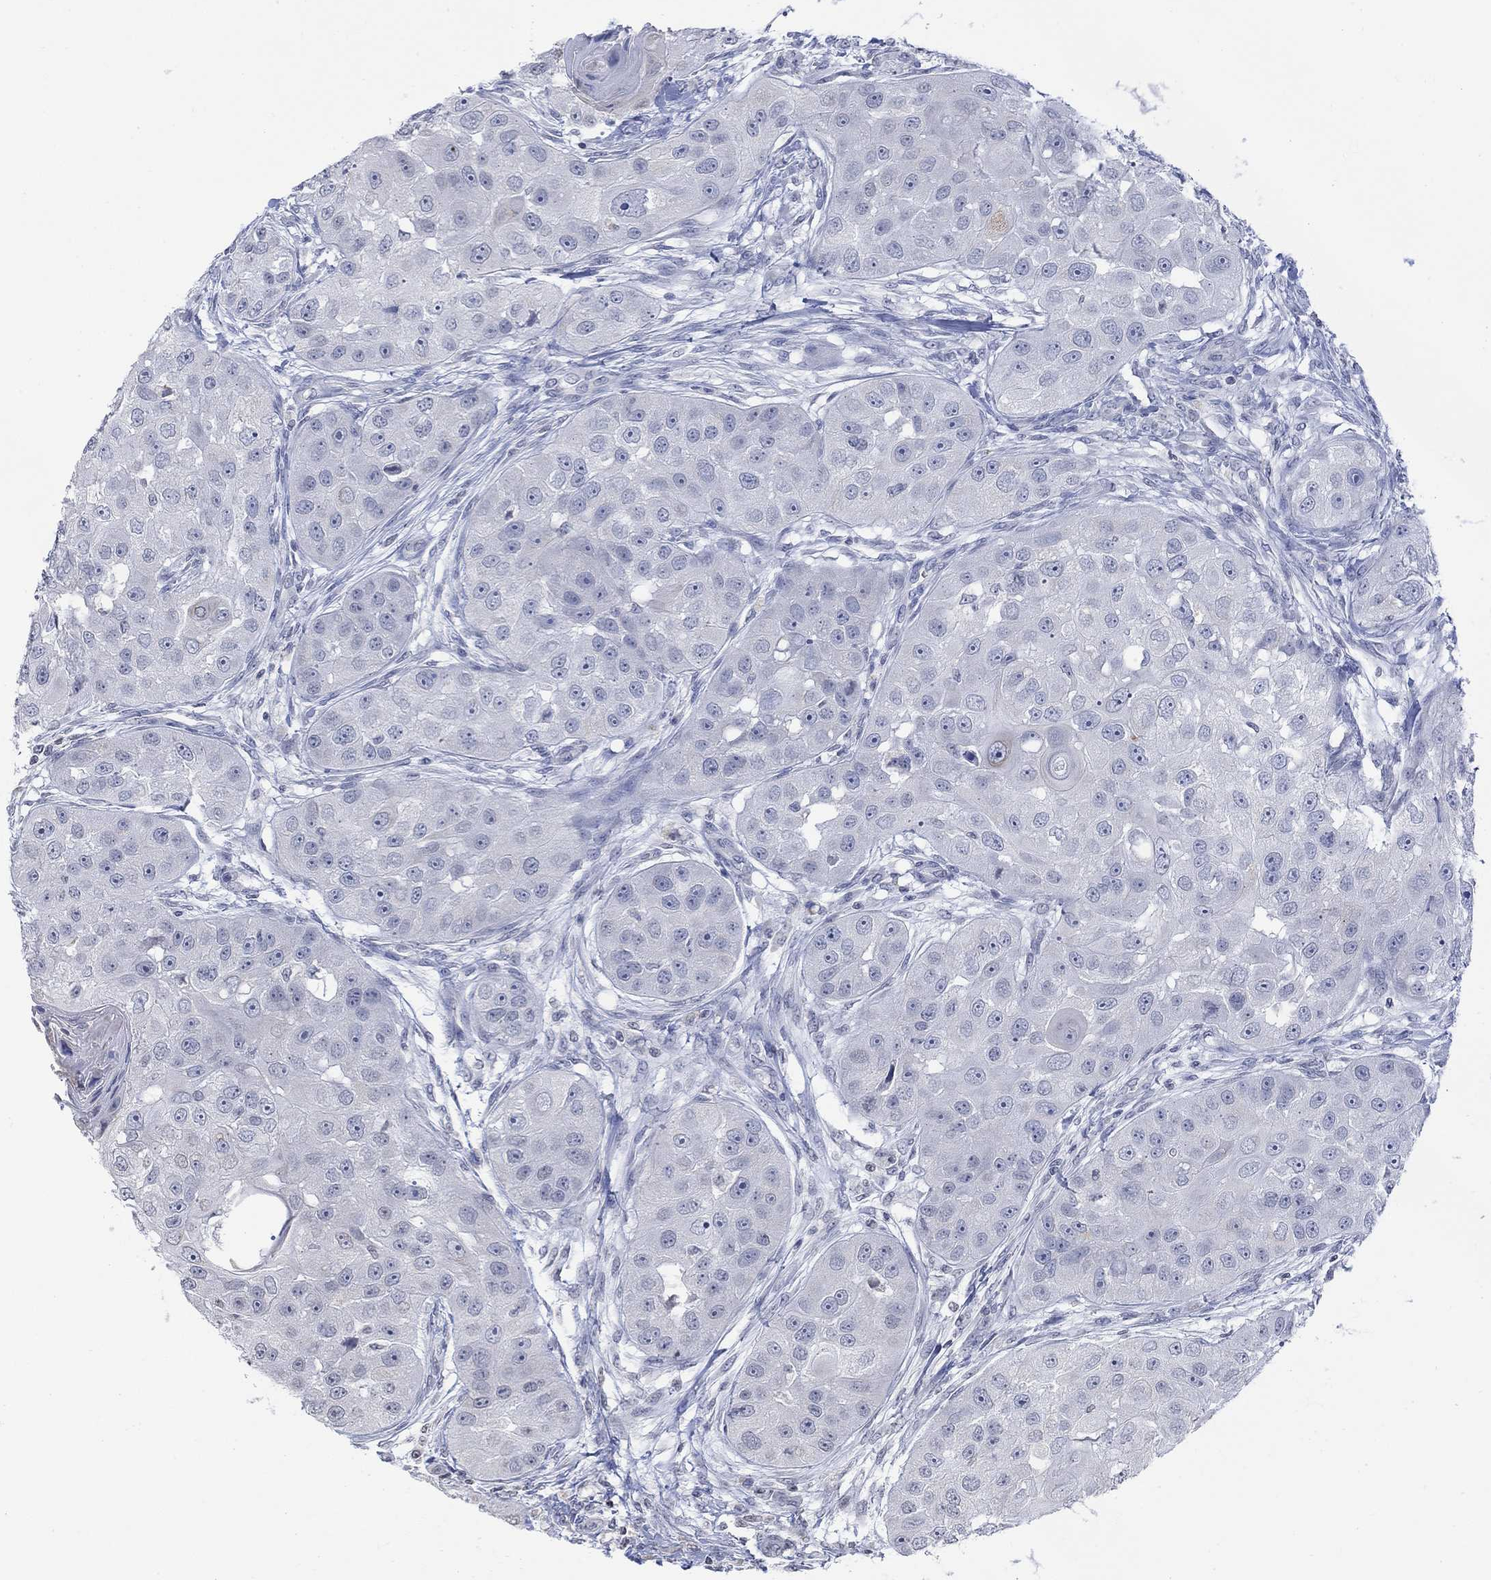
{"staining": {"intensity": "negative", "quantity": "none", "location": "none"}, "tissue": "head and neck cancer", "cell_type": "Tumor cells", "image_type": "cancer", "snomed": [{"axis": "morphology", "description": "Squamous cell carcinoma, NOS"}, {"axis": "topography", "description": "Head-Neck"}], "caption": "Immunohistochemistry histopathology image of head and neck cancer (squamous cell carcinoma) stained for a protein (brown), which demonstrates no expression in tumor cells. Nuclei are stained in blue.", "gene": "TMEM255A", "patient": {"sex": "male", "age": 51}}